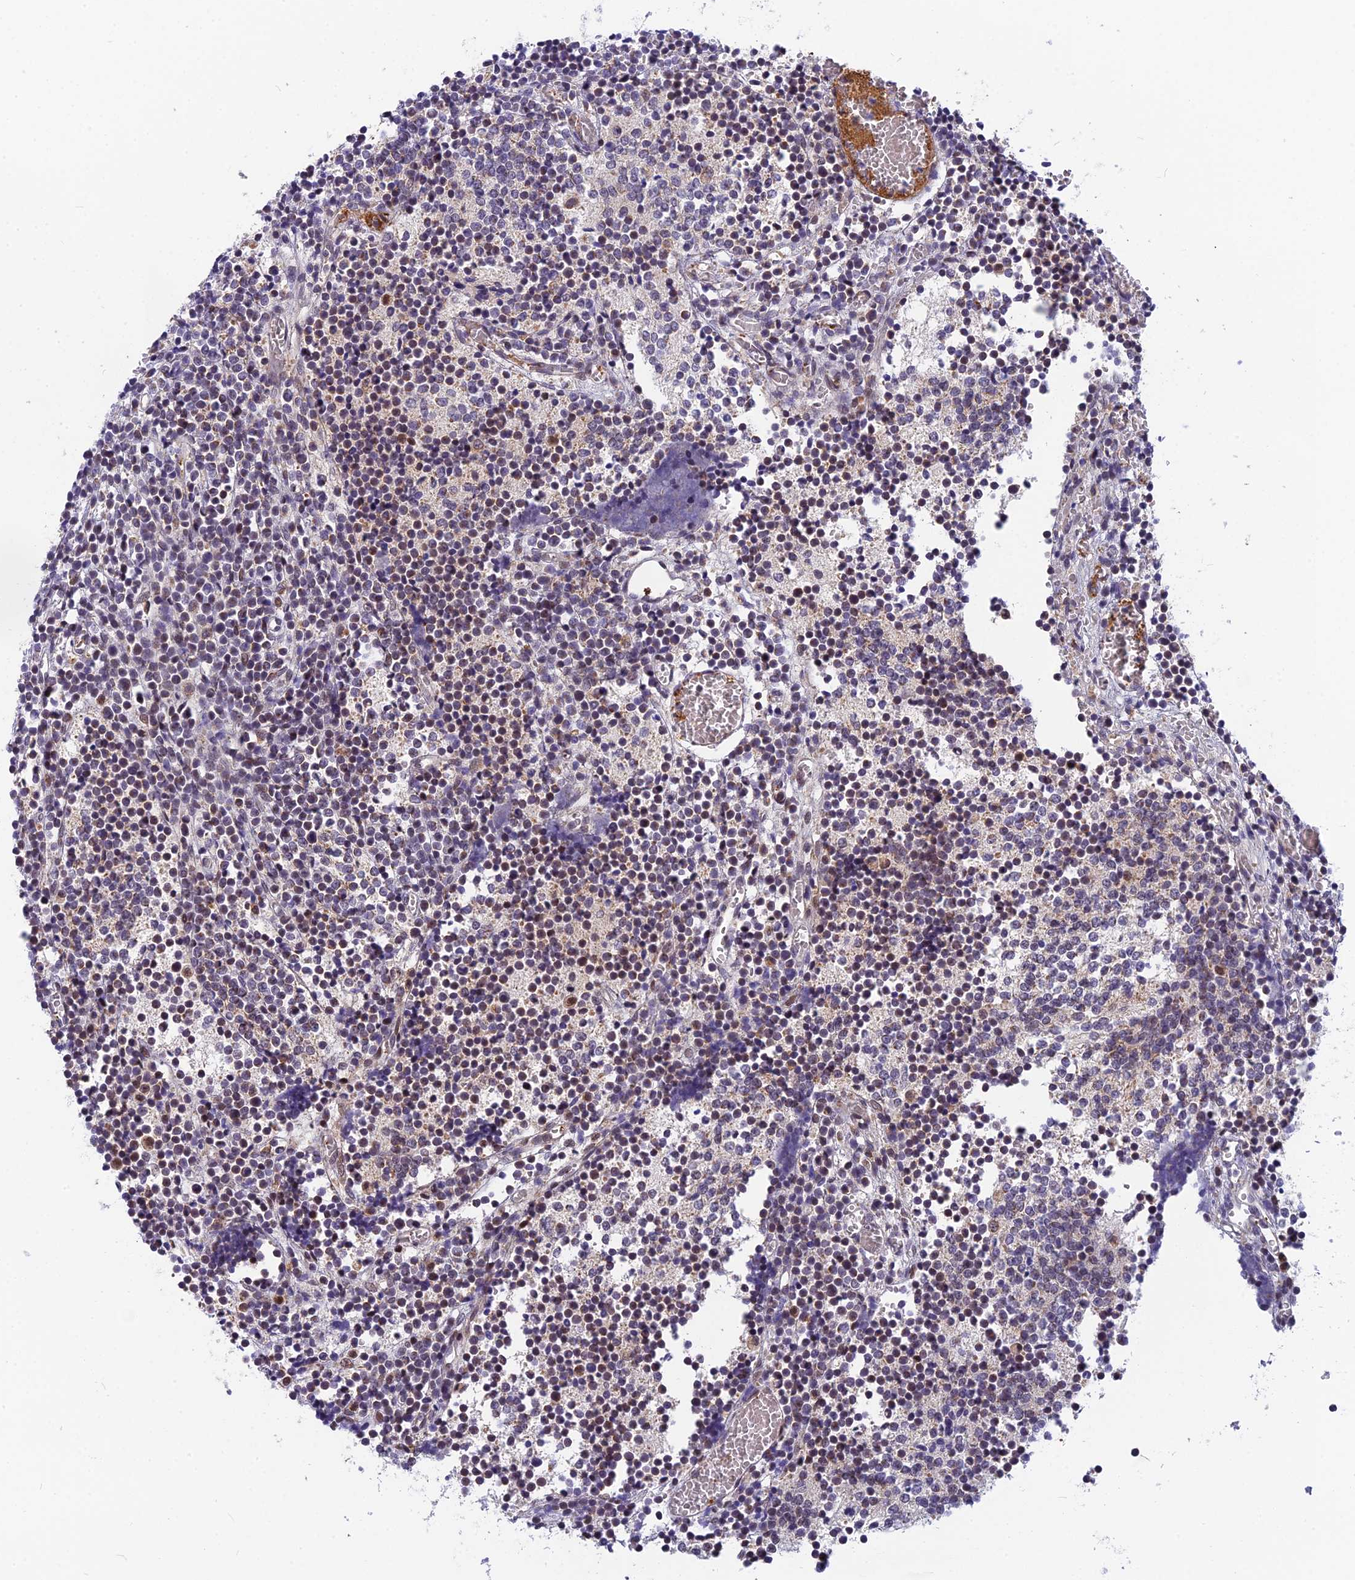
{"staining": {"intensity": "weak", "quantity": "<25%", "location": "cytoplasmic/membranous,nuclear"}, "tissue": "glioma", "cell_type": "Tumor cells", "image_type": "cancer", "snomed": [{"axis": "morphology", "description": "Glioma, malignant, Low grade"}, {"axis": "topography", "description": "Brain"}], "caption": "Tumor cells show no significant expression in malignant low-grade glioma. The staining is performed using DAB (3,3'-diaminobenzidine) brown chromogen with nuclei counter-stained in using hematoxylin.", "gene": "CMC1", "patient": {"sex": "female", "age": 1}}